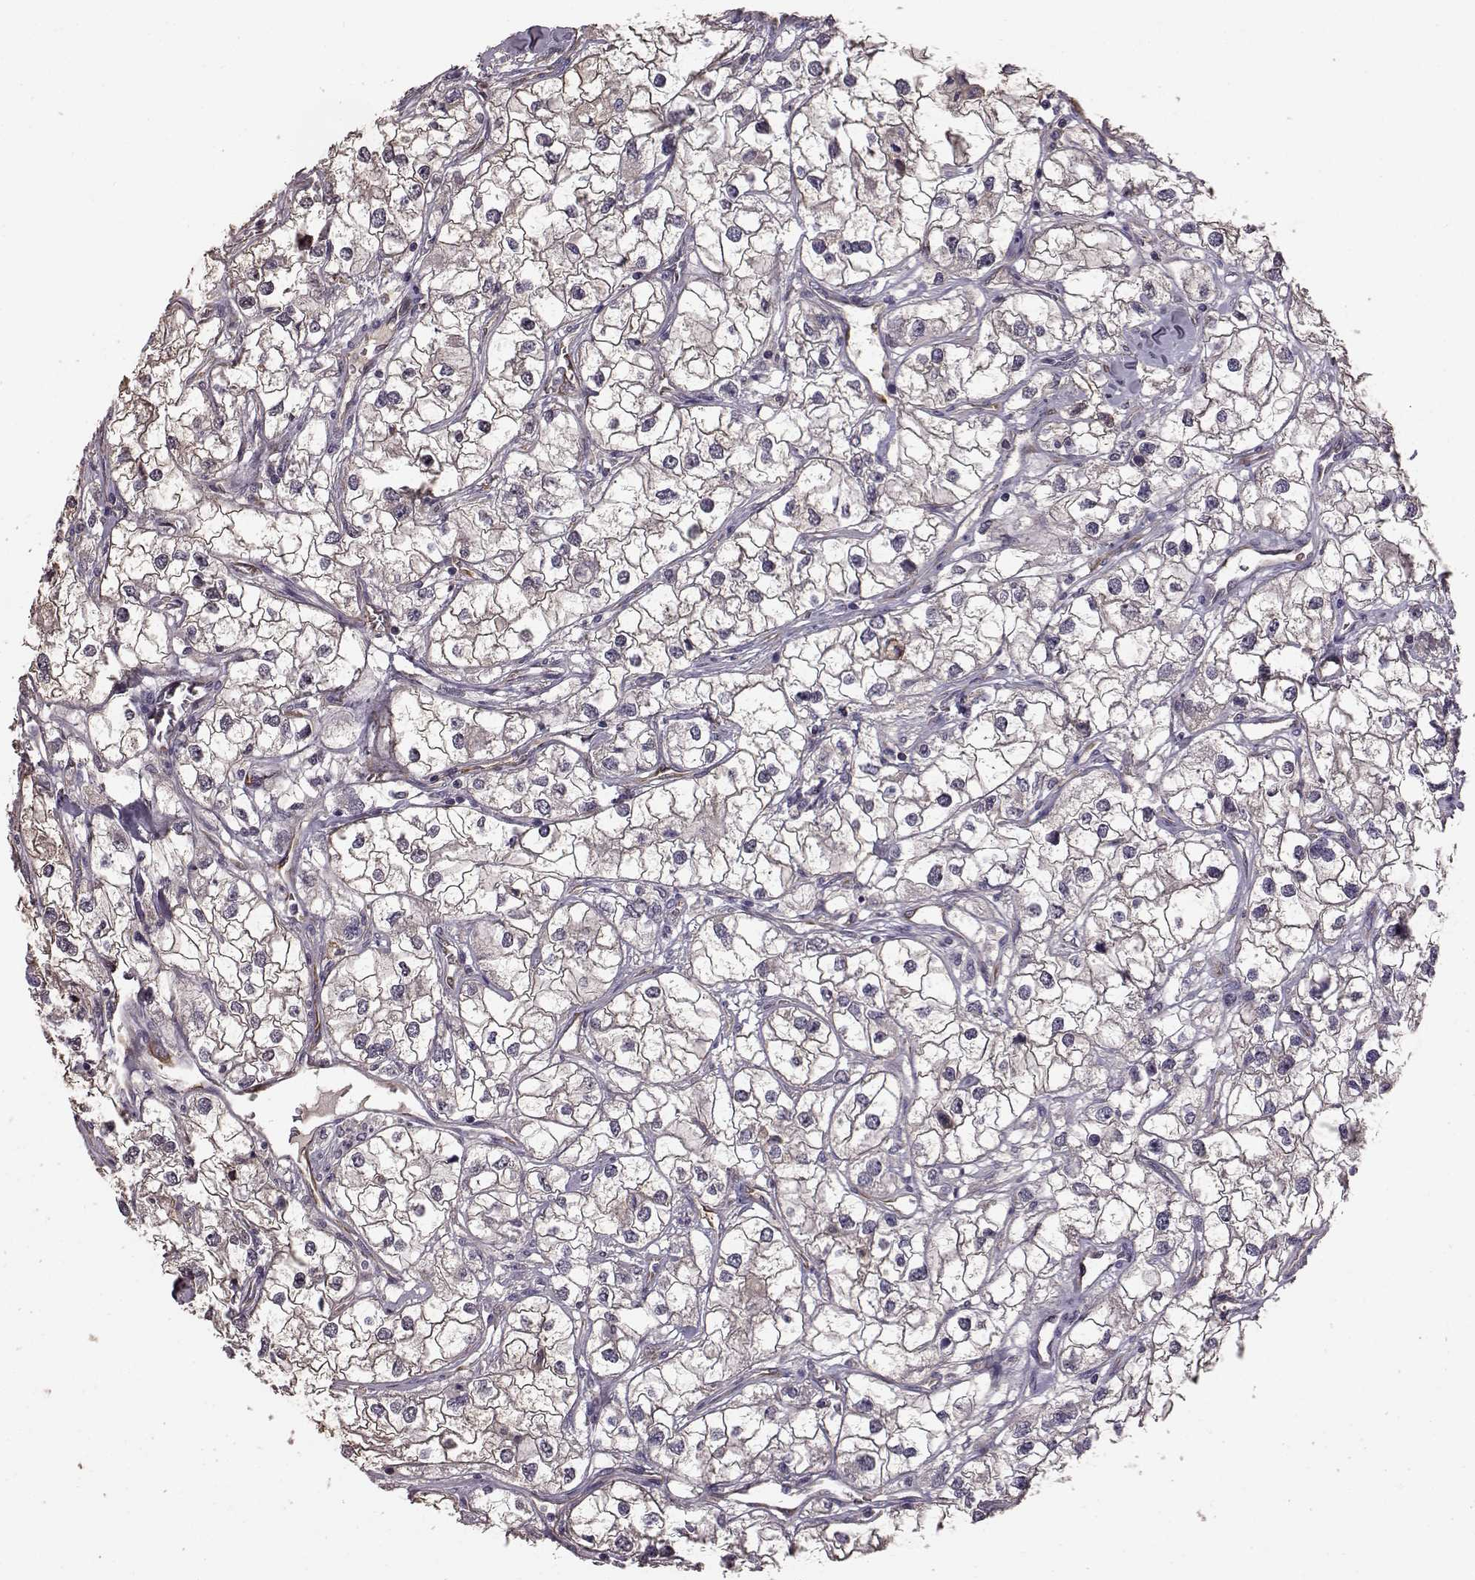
{"staining": {"intensity": "negative", "quantity": "none", "location": "none"}, "tissue": "renal cancer", "cell_type": "Tumor cells", "image_type": "cancer", "snomed": [{"axis": "morphology", "description": "Adenocarcinoma, NOS"}, {"axis": "topography", "description": "Kidney"}], "caption": "Tumor cells are negative for brown protein staining in renal adenocarcinoma.", "gene": "ADGRG2", "patient": {"sex": "male", "age": 59}}